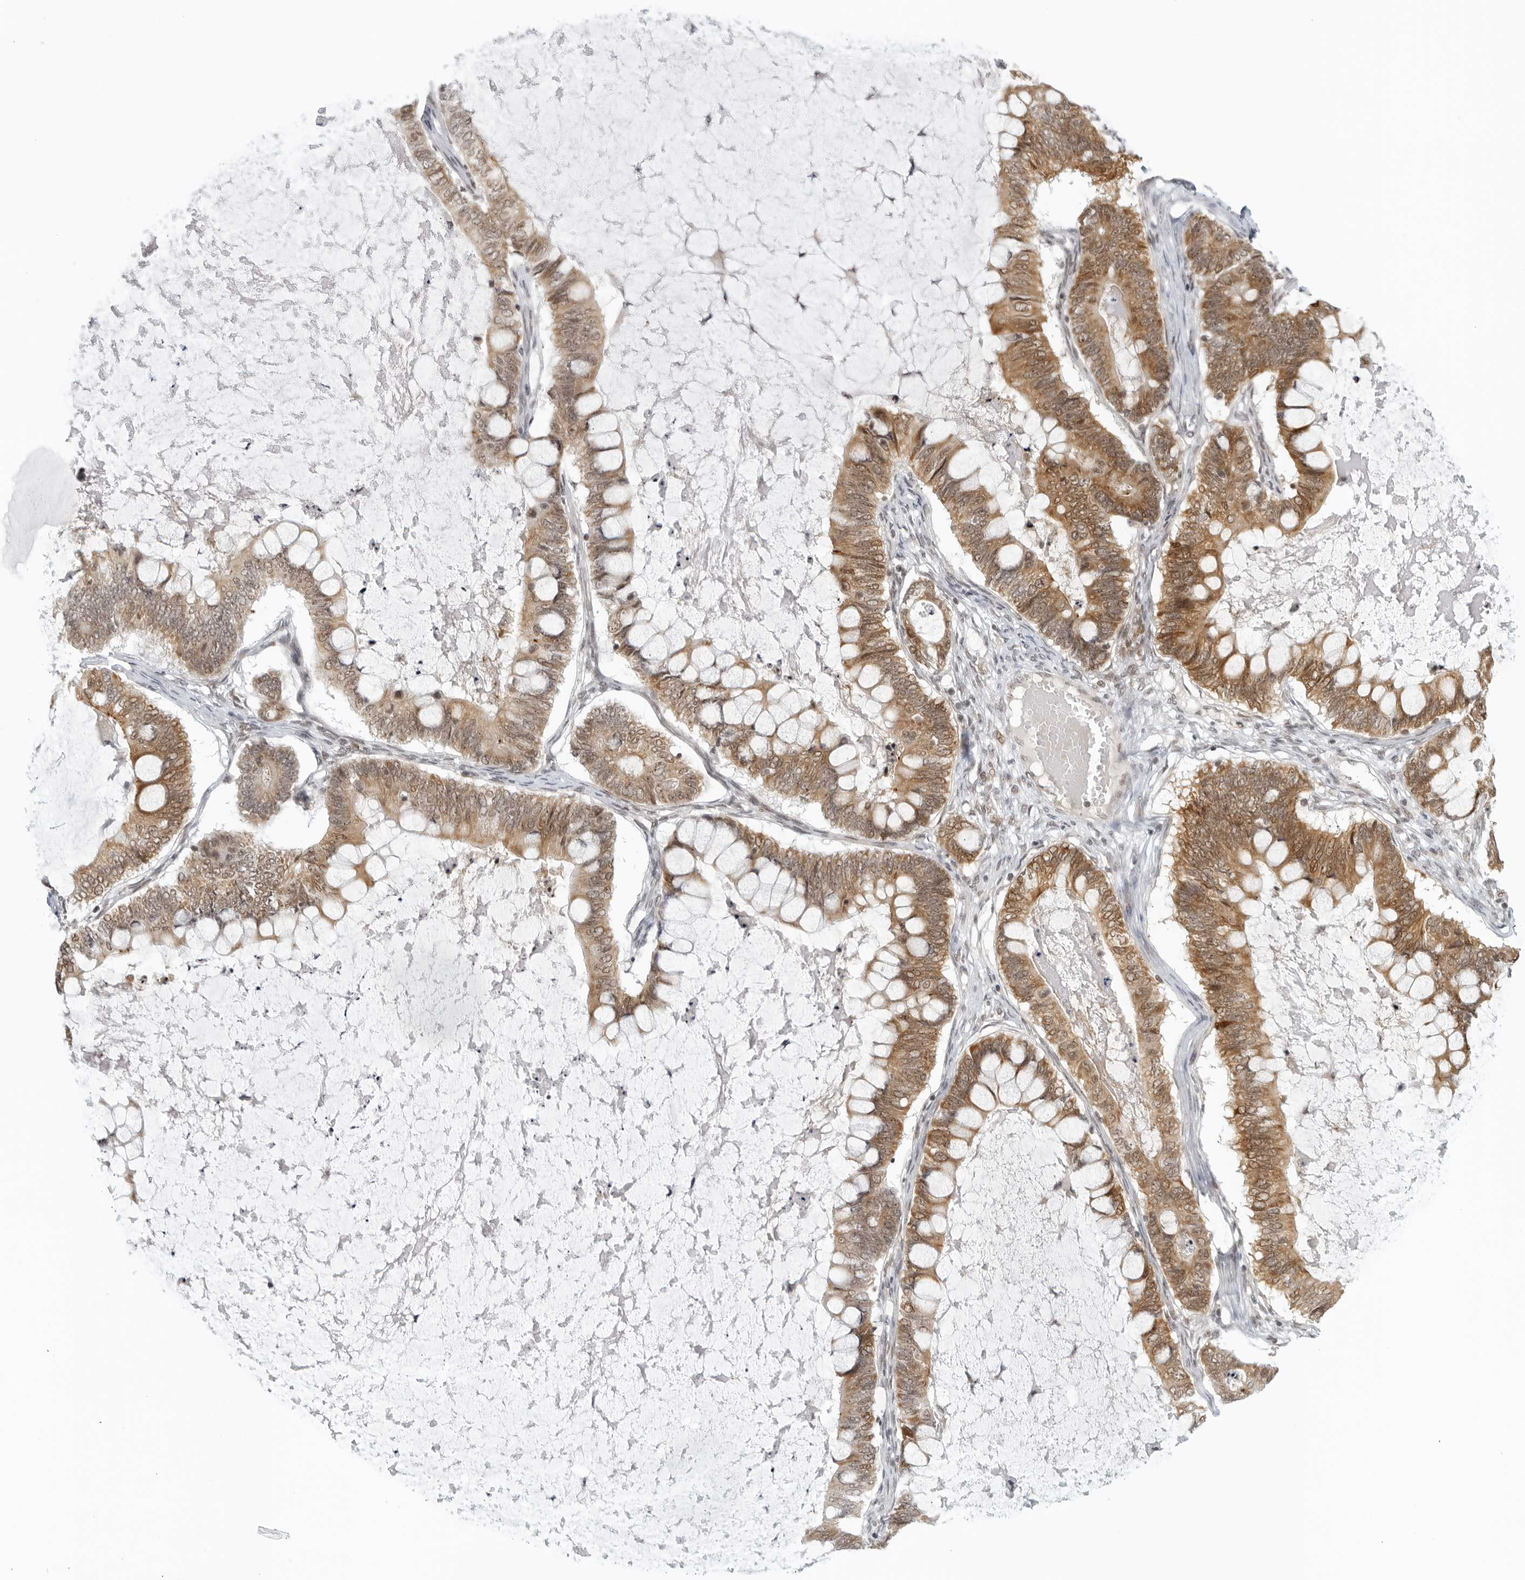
{"staining": {"intensity": "moderate", "quantity": ">75%", "location": "cytoplasmic/membranous"}, "tissue": "ovarian cancer", "cell_type": "Tumor cells", "image_type": "cancer", "snomed": [{"axis": "morphology", "description": "Cystadenocarcinoma, mucinous, NOS"}, {"axis": "topography", "description": "Ovary"}], "caption": "High-magnification brightfield microscopy of mucinous cystadenocarcinoma (ovarian) stained with DAB (3,3'-diaminobenzidine) (brown) and counterstained with hematoxylin (blue). tumor cells exhibit moderate cytoplasmic/membranous staining is identified in approximately>75% of cells.", "gene": "RAB11FIP3", "patient": {"sex": "female", "age": 61}}